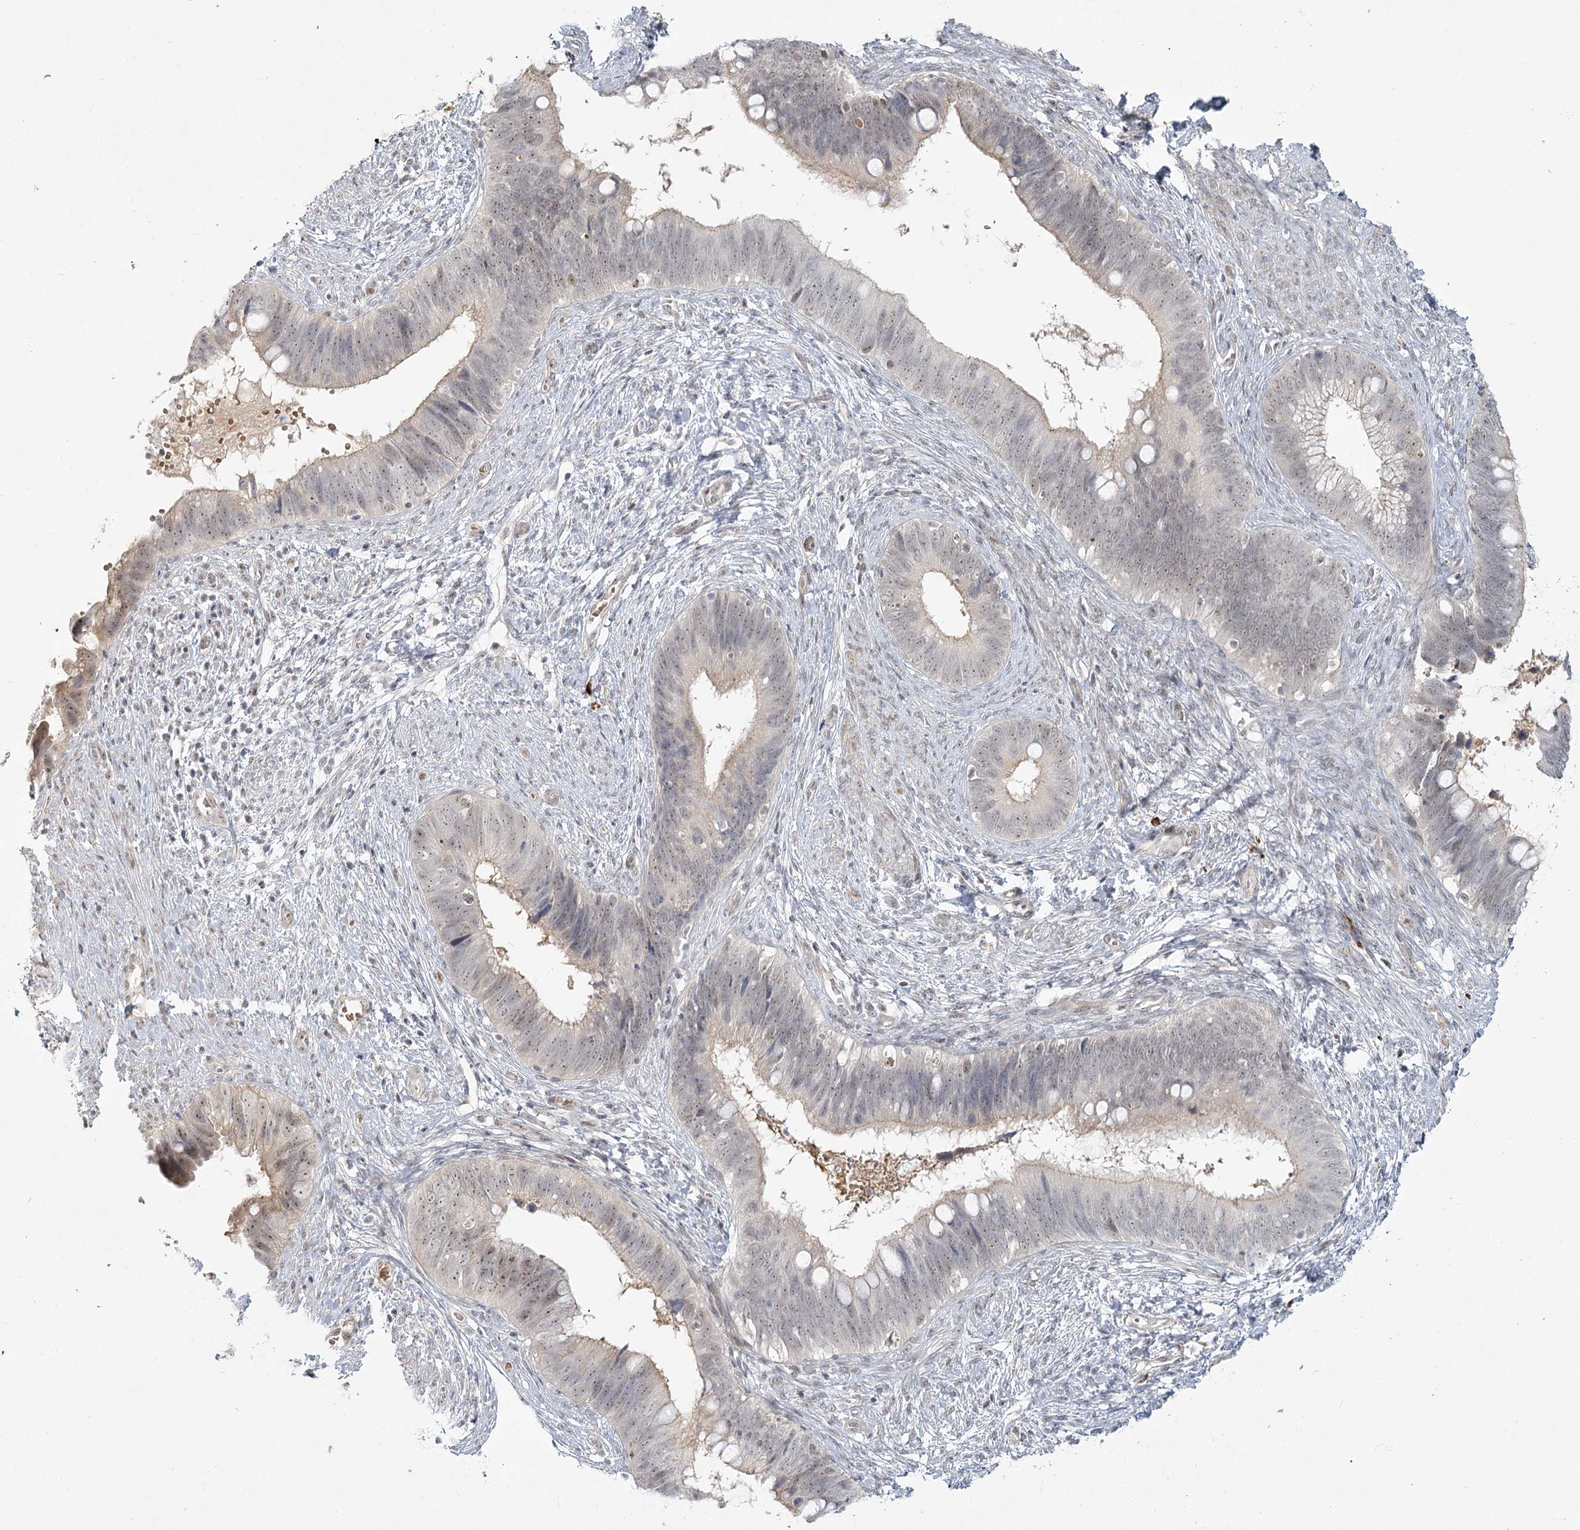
{"staining": {"intensity": "weak", "quantity": "<25%", "location": "nuclear"}, "tissue": "cervical cancer", "cell_type": "Tumor cells", "image_type": "cancer", "snomed": [{"axis": "morphology", "description": "Adenocarcinoma, NOS"}, {"axis": "topography", "description": "Cervix"}], "caption": "Immunohistochemical staining of human adenocarcinoma (cervical) shows no significant expression in tumor cells. (Brightfield microscopy of DAB immunohistochemistry at high magnification).", "gene": "EXOSC7", "patient": {"sex": "female", "age": 42}}